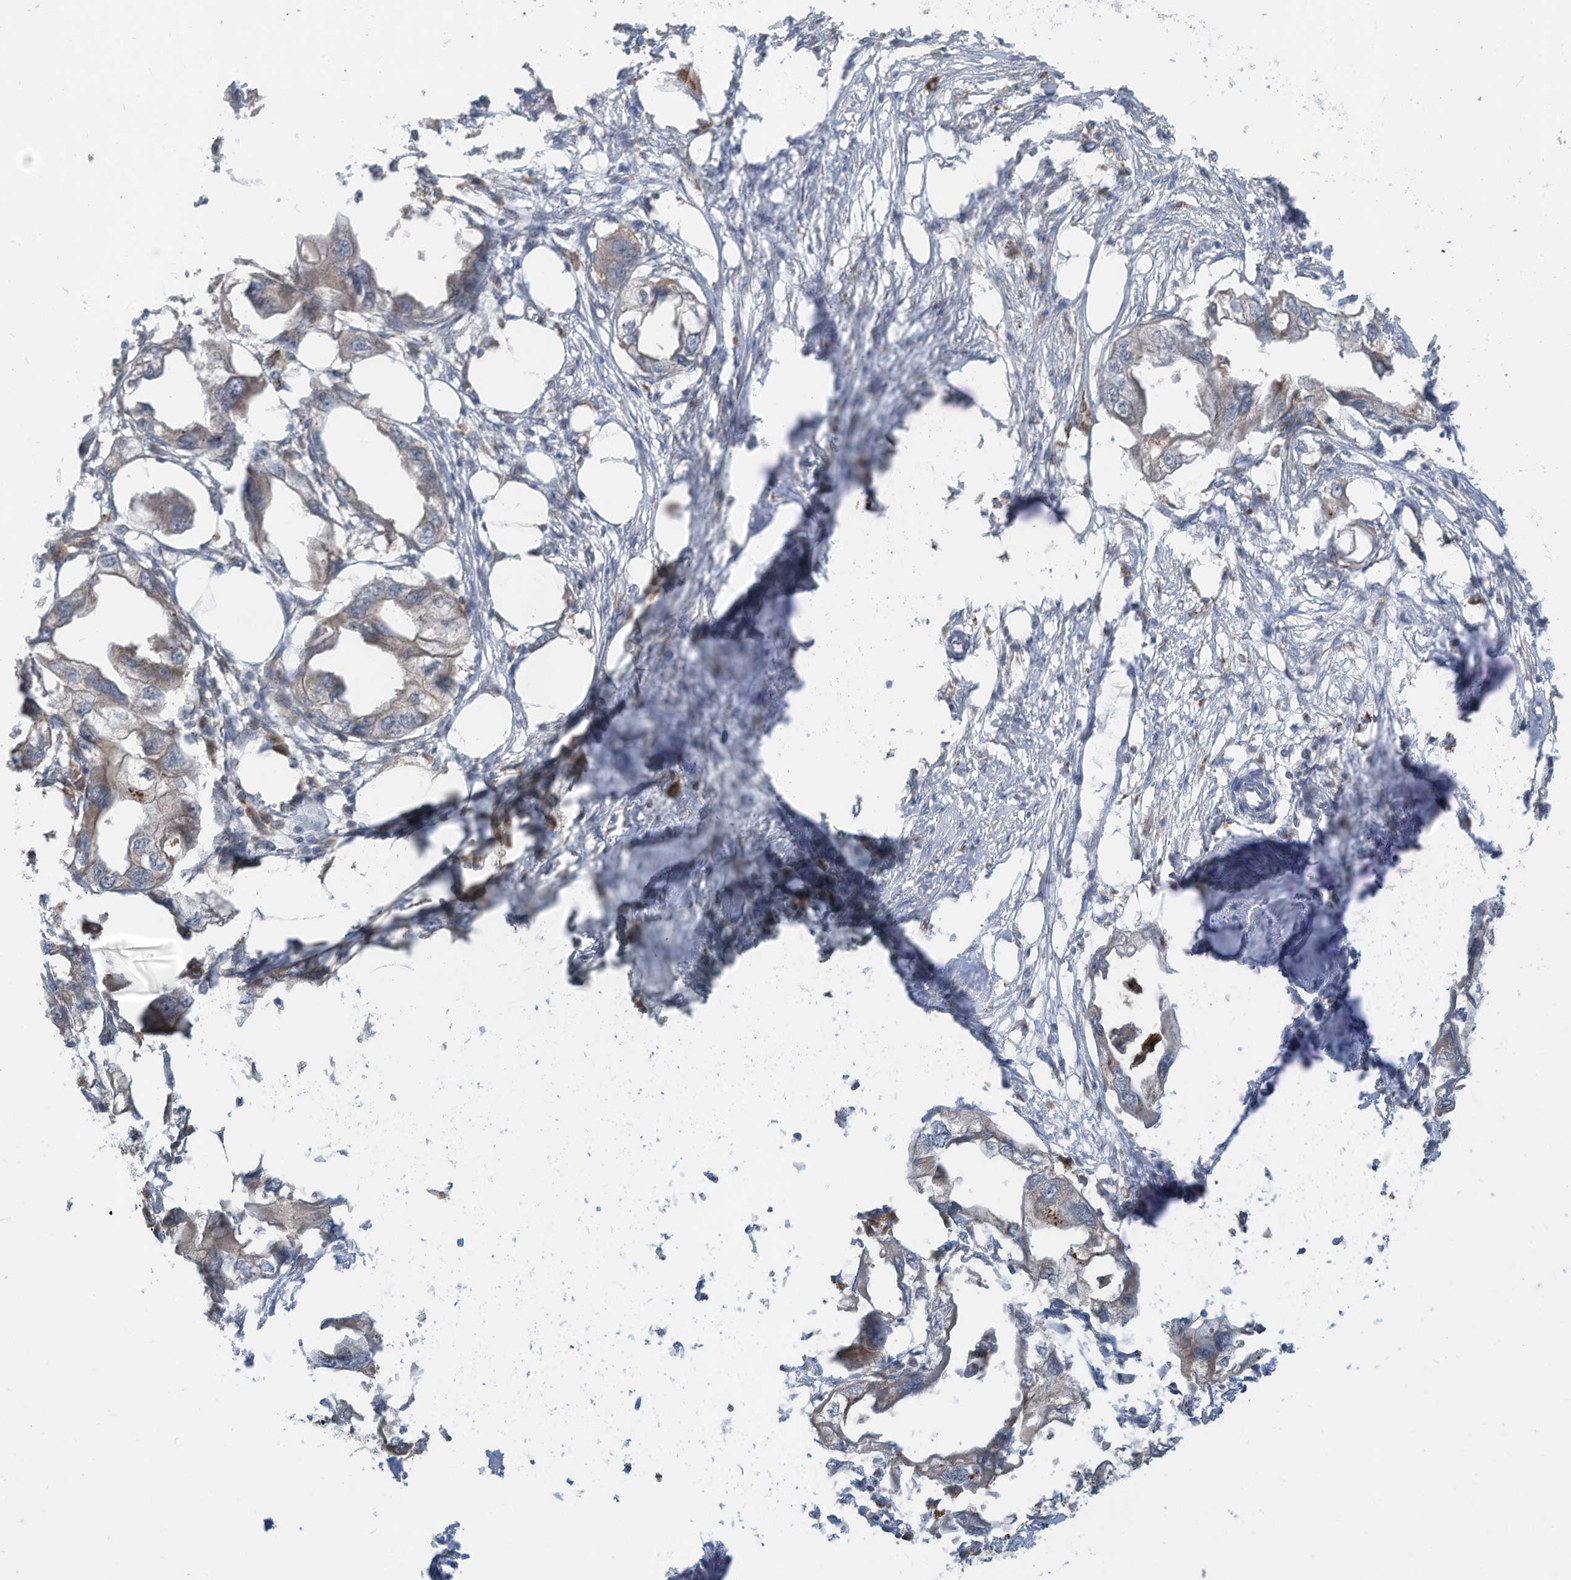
{"staining": {"intensity": "weak", "quantity": "25%-75%", "location": "cytoplasmic/membranous"}, "tissue": "endometrial cancer", "cell_type": "Tumor cells", "image_type": "cancer", "snomed": [{"axis": "morphology", "description": "Adenocarcinoma, NOS"}, {"axis": "morphology", "description": "Adenocarcinoma, metastatic, NOS"}, {"axis": "topography", "description": "Adipose tissue"}, {"axis": "topography", "description": "Endometrium"}], "caption": "Endometrial cancer (adenocarcinoma) tissue exhibits weak cytoplasmic/membranous expression in approximately 25%-75% of tumor cells", "gene": "DZIP3", "patient": {"sex": "female", "age": 67}}